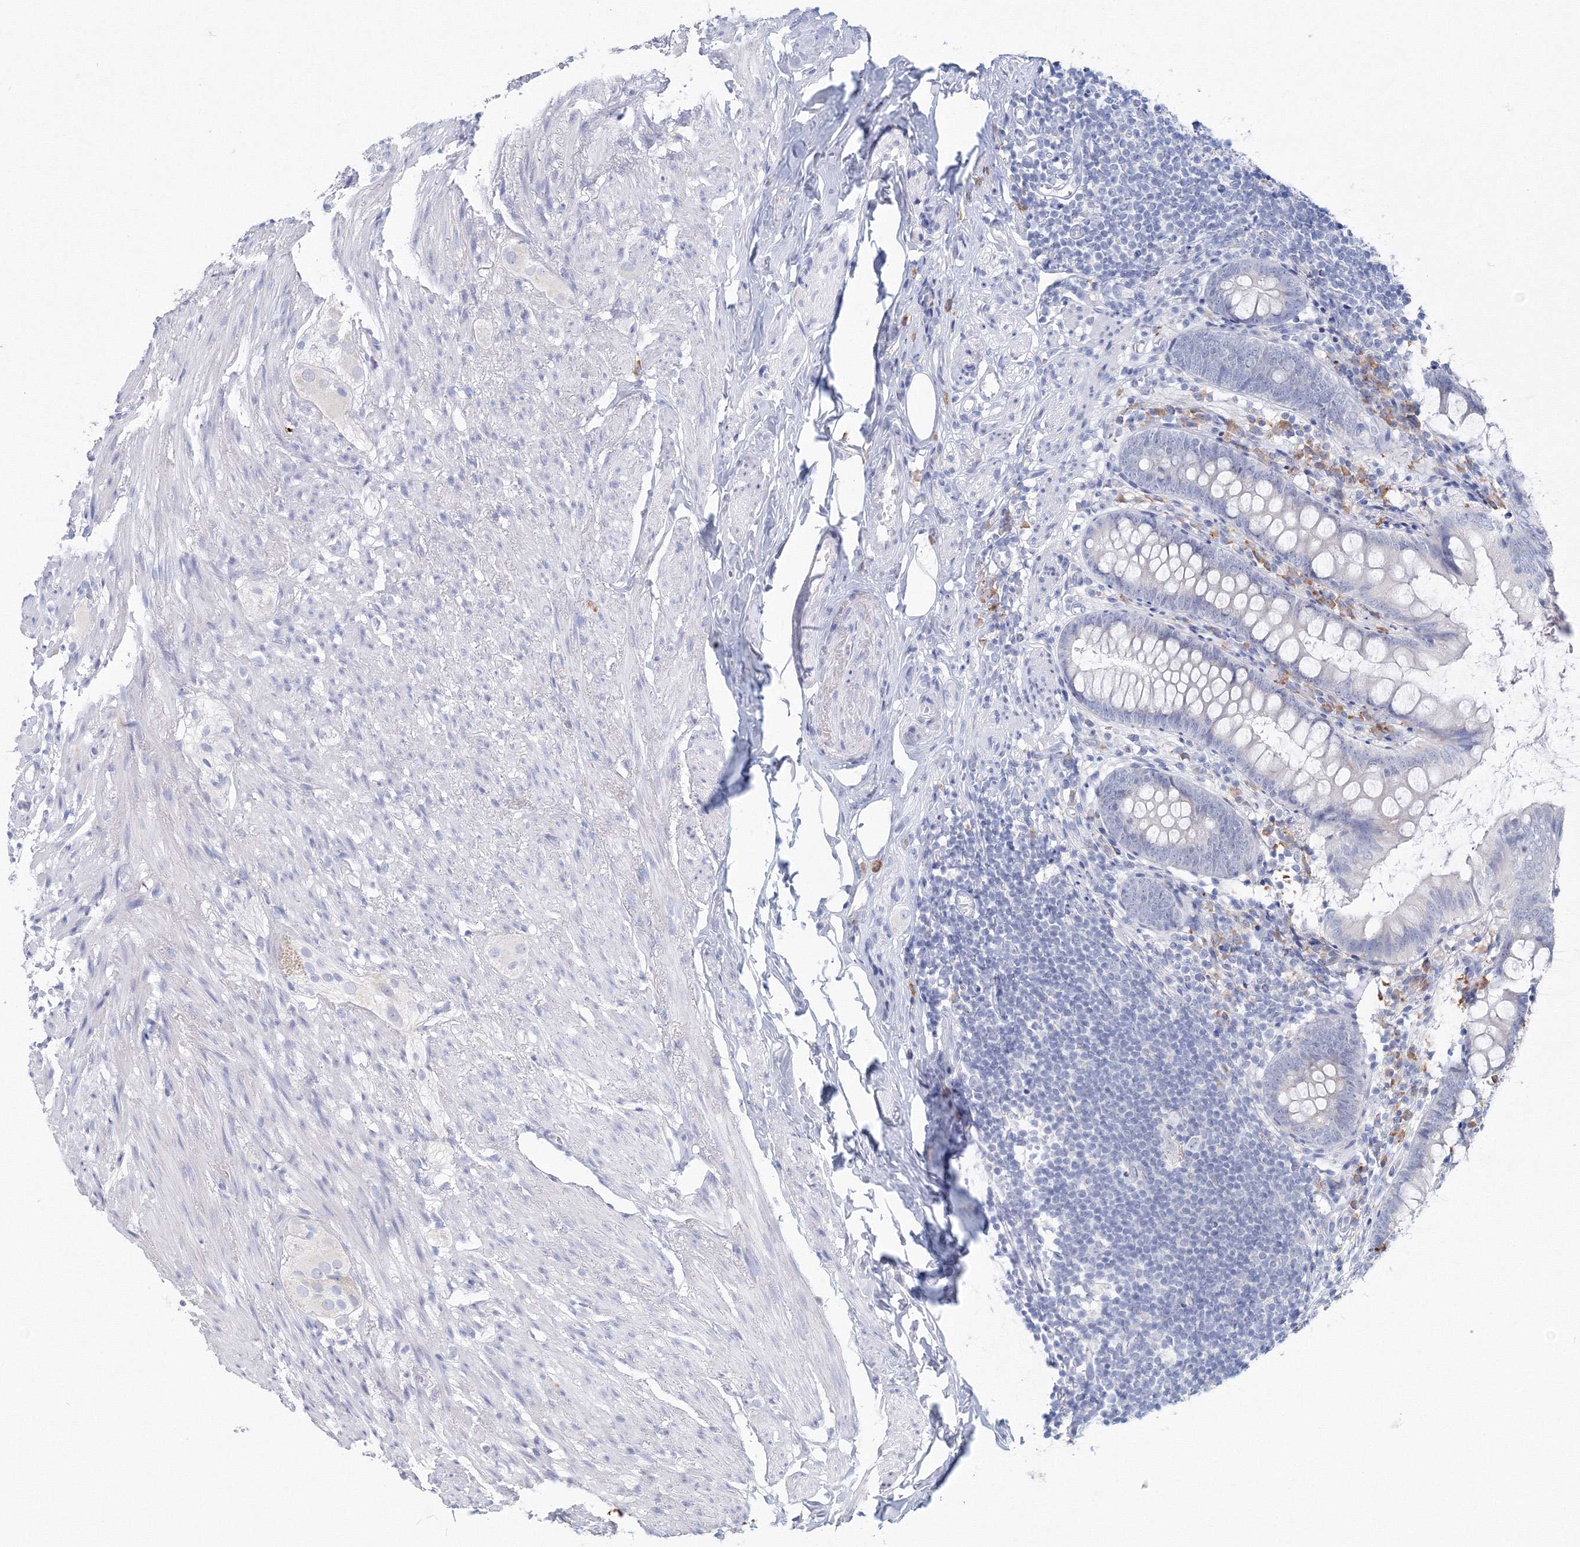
{"staining": {"intensity": "negative", "quantity": "none", "location": "none"}, "tissue": "appendix", "cell_type": "Glandular cells", "image_type": "normal", "snomed": [{"axis": "morphology", "description": "Normal tissue, NOS"}, {"axis": "topography", "description": "Appendix"}], "caption": "Glandular cells are negative for brown protein staining in unremarkable appendix. The staining is performed using DAB (3,3'-diaminobenzidine) brown chromogen with nuclei counter-stained in using hematoxylin.", "gene": "VSIG1", "patient": {"sex": "female", "age": 77}}